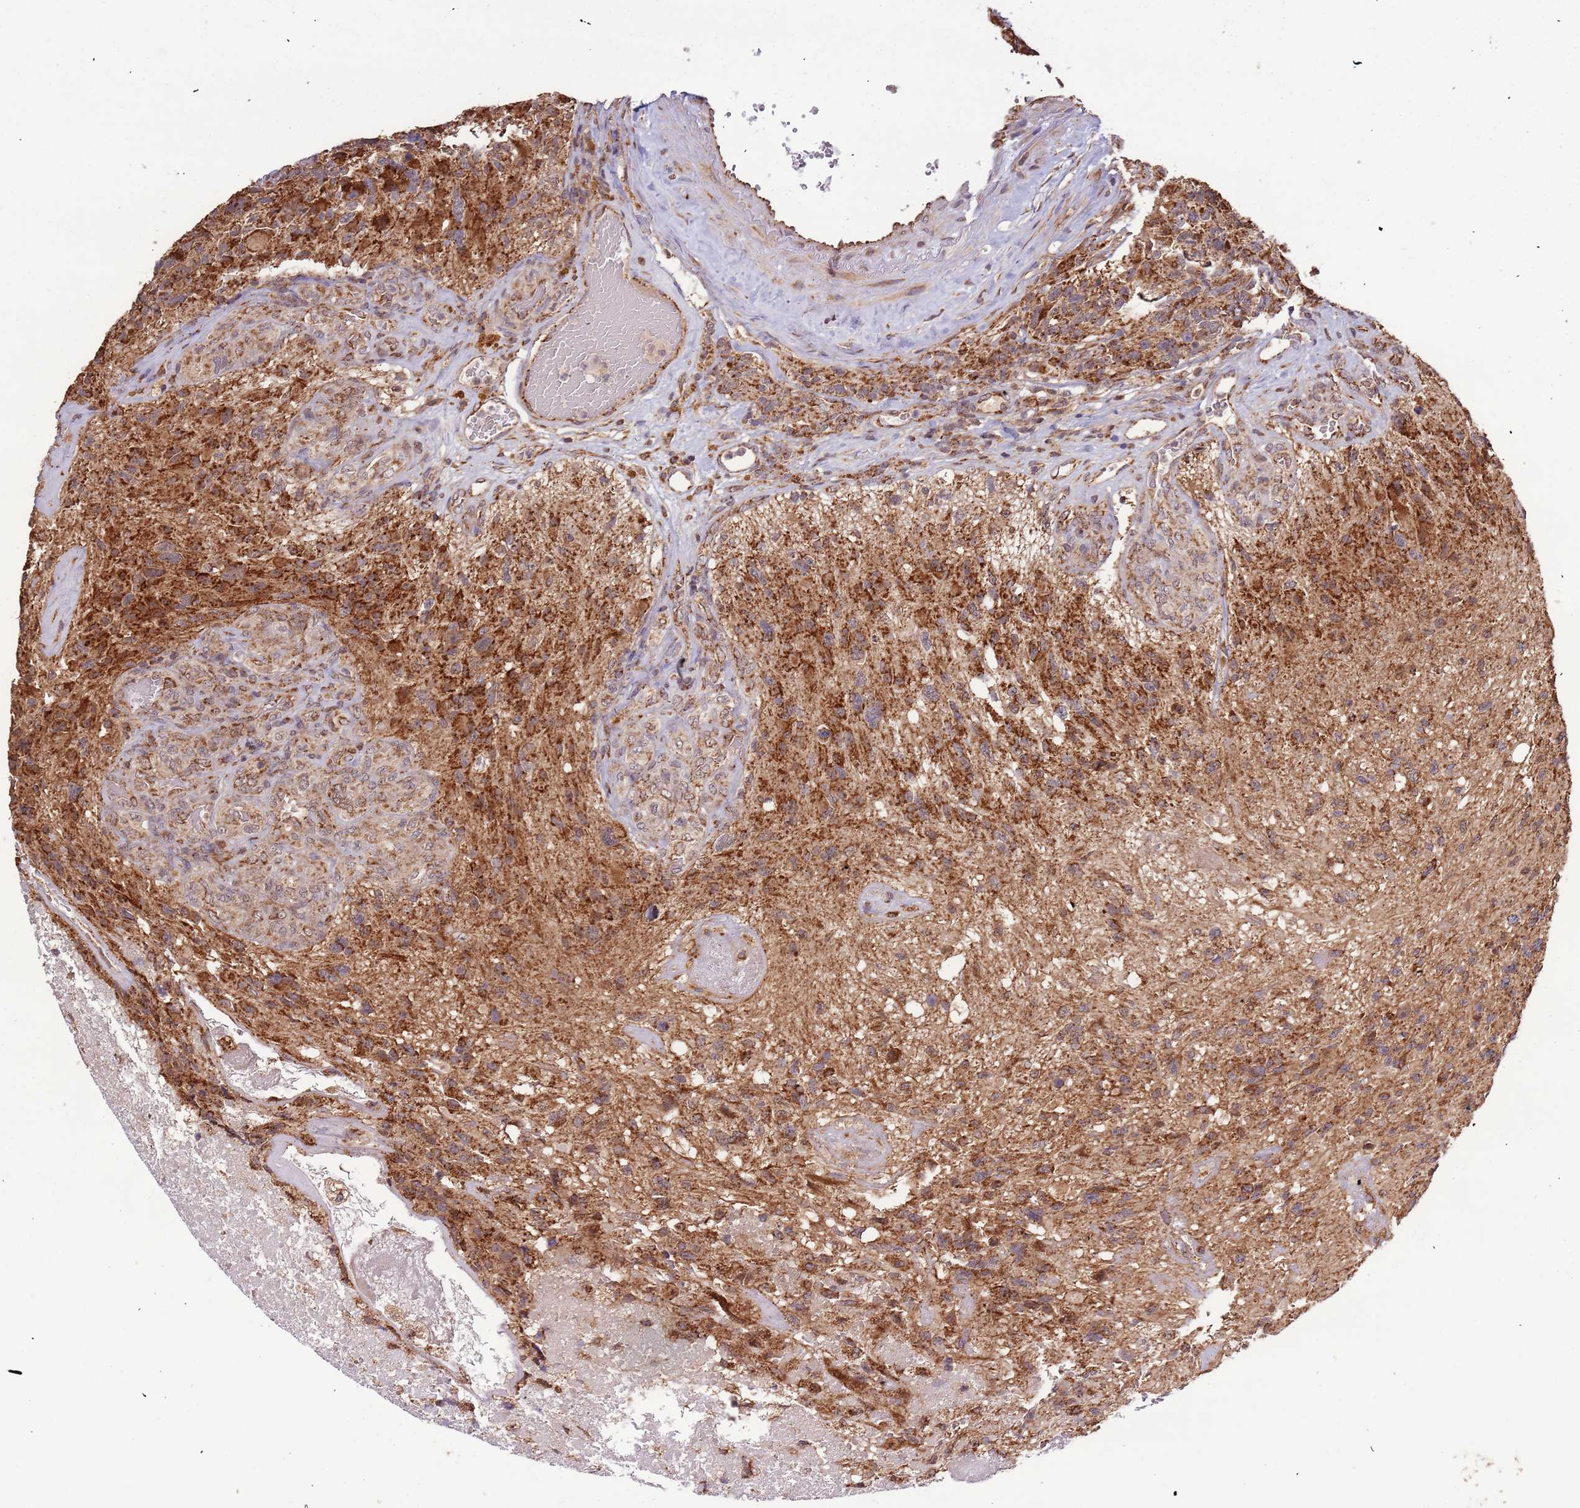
{"staining": {"intensity": "strong", "quantity": ">75%", "location": "cytoplasmic/membranous"}, "tissue": "glioma", "cell_type": "Tumor cells", "image_type": "cancer", "snomed": [{"axis": "morphology", "description": "Glioma, malignant, High grade"}, {"axis": "topography", "description": "Brain"}], "caption": "Brown immunohistochemical staining in human high-grade glioma (malignant) reveals strong cytoplasmic/membranous staining in approximately >75% of tumor cells. The protein of interest is stained brown, and the nuclei are stained in blue (DAB IHC with brightfield microscopy, high magnification).", "gene": "IL17RD", "patient": {"sex": "male", "age": 76}}